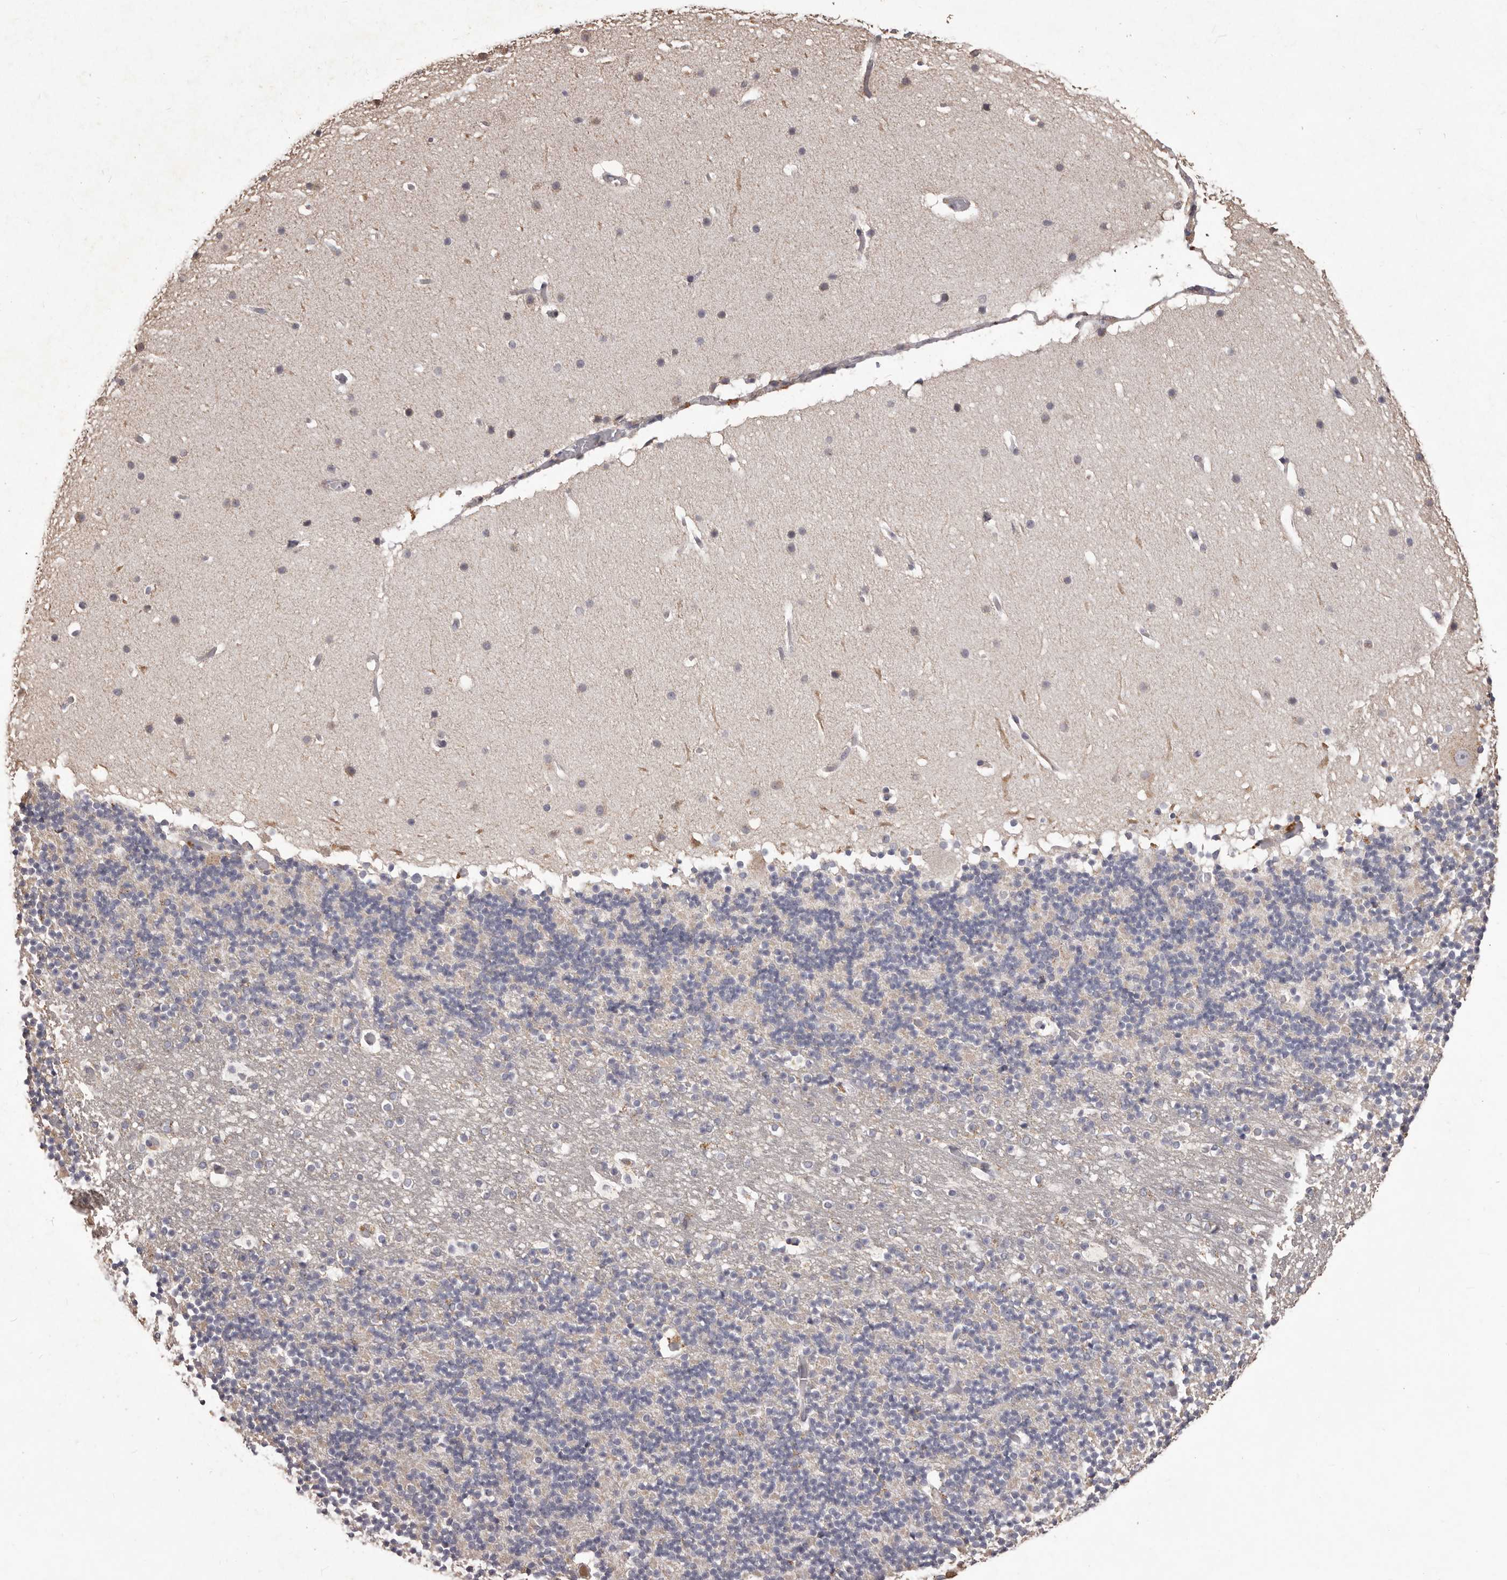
{"staining": {"intensity": "negative", "quantity": "none", "location": "none"}, "tissue": "cerebellum", "cell_type": "Cells in granular layer", "image_type": "normal", "snomed": [{"axis": "morphology", "description": "Normal tissue, NOS"}, {"axis": "topography", "description": "Cerebellum"}], "caption": "A high-resolution image shows immunohistochemistry (IHC) staining of normal cerebellum, which demonstrates no significant positivity in cells in granular layer.", "gene": "PRSS27", "patient": {"sex": "male", "age": 57}}